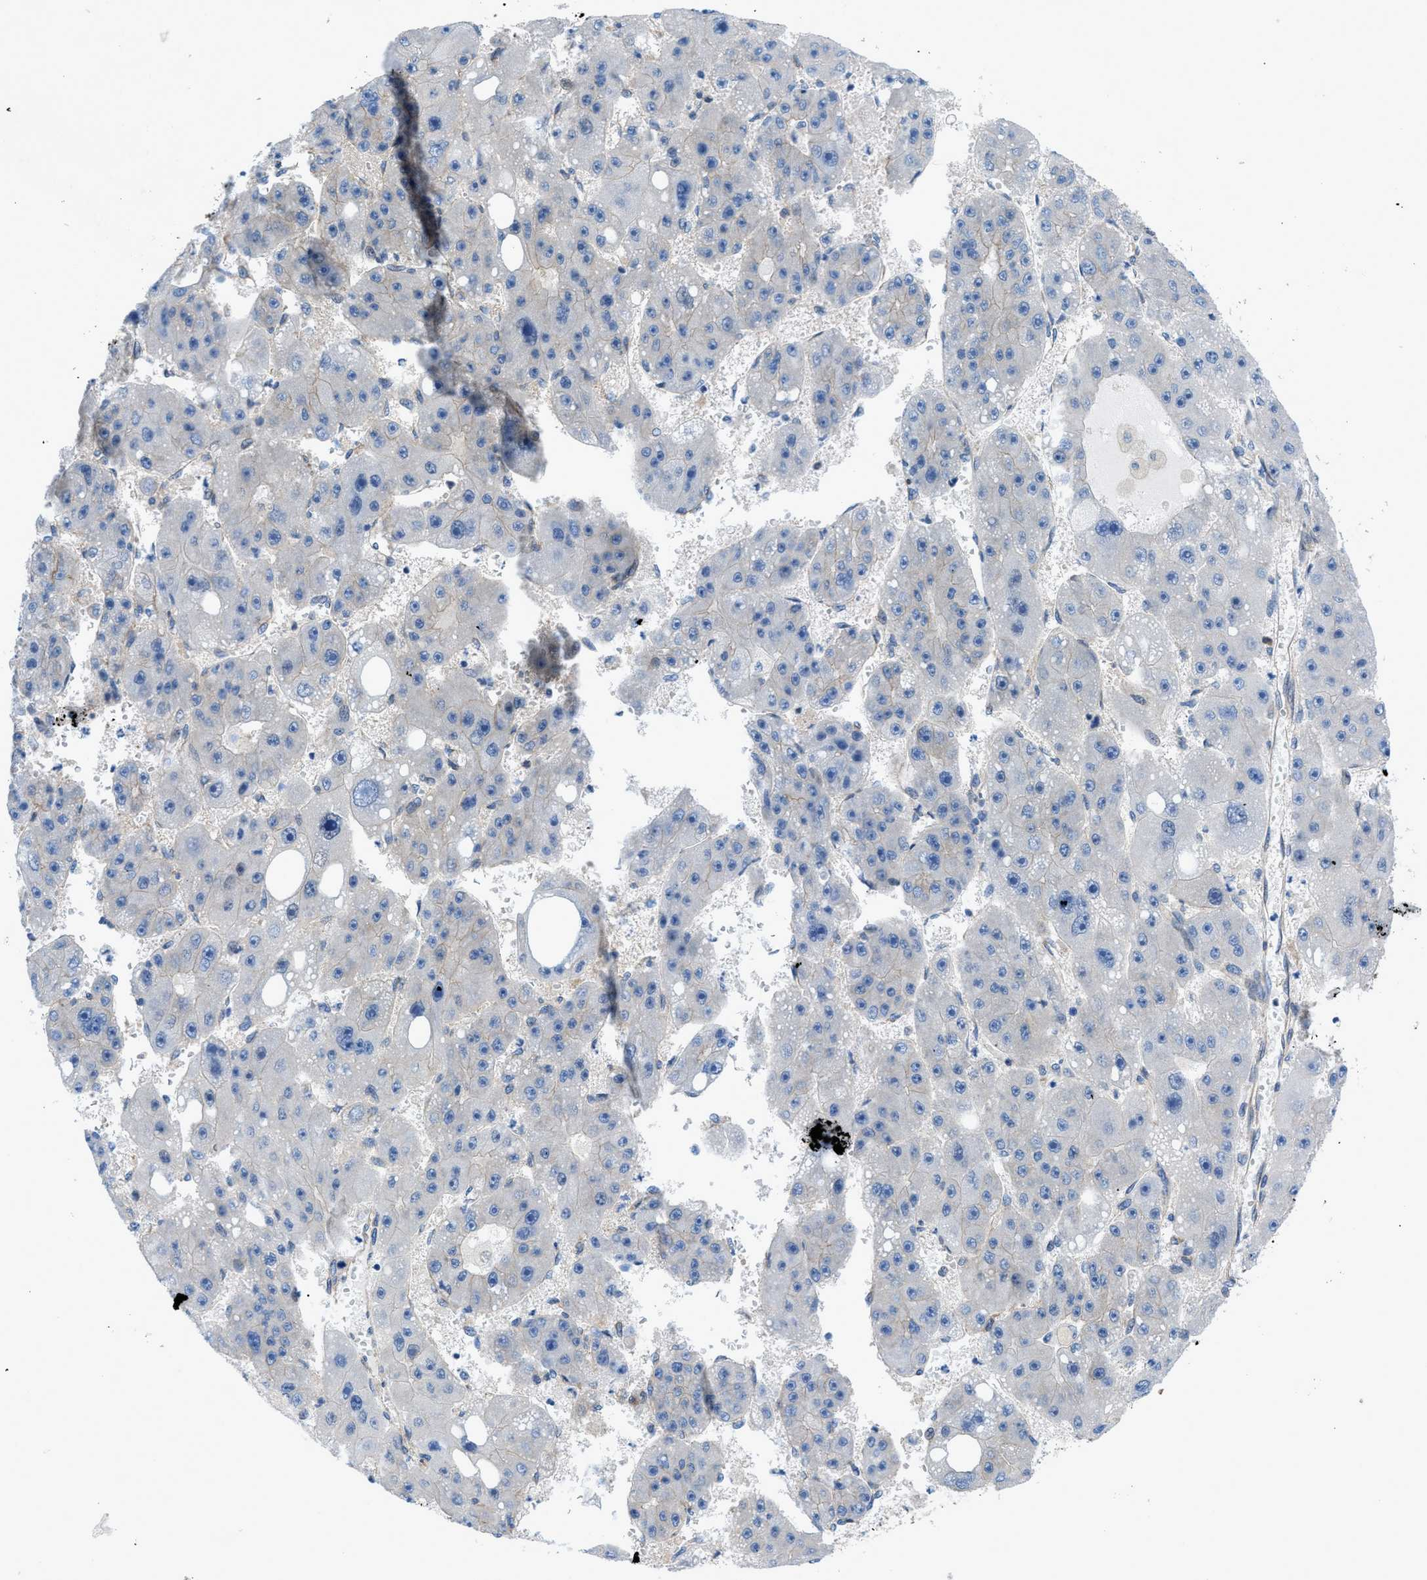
{"staining": {"intensity": "negative", "quantity": "none", "location": "none"}, "tissue": "liver cancer", "cell_type": "Tumor cells", "image_type": "cancer", "snomed": [{"axis": "morphology", "description": "Carcinoma, Hepatocellular, NOS"}, {"axis": "topography", "description": "Liver"}], "caption": "Immunohistochemical staining of liver hepatocellular carcinoma reveals no significant expression in tumor cells.", "gene": "DMAC1", "patient": {"sex": "female", "age": 61}}